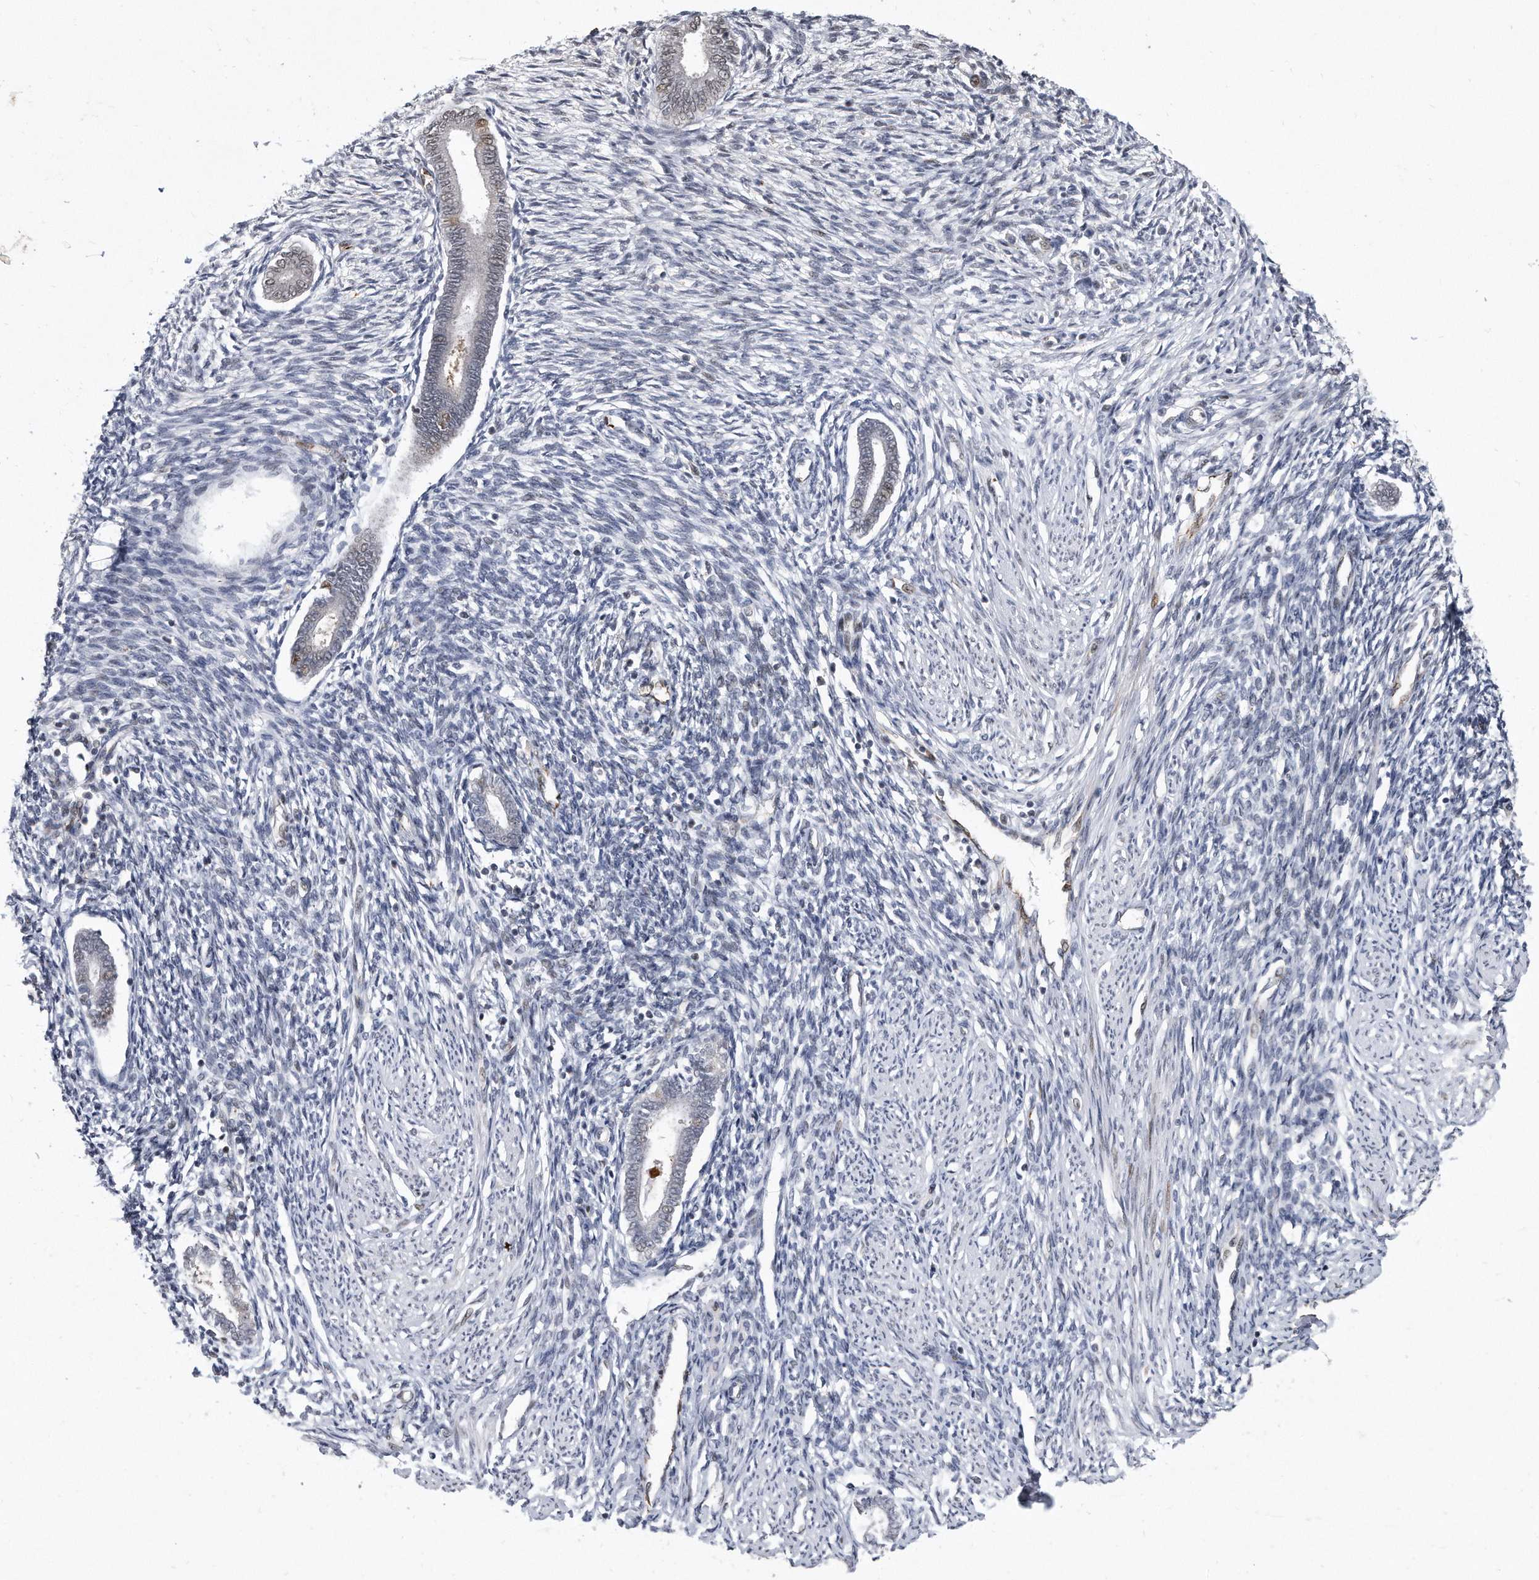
{"staining": {"intensity": "negative", "quantity": "none", "location": "none"}, "tissue": "endometrium", "cell_type": "Cells in endometrial stroma", "image_type": "normal", "snomed": [{"axis": "morphology", "description": "Normal tissue, NOS"}, {"axis": "topography", "description": "Endometrium"}], "caption": "Cells in endometrial stroma show no significant expression in benign endometrium. The staining was performed using DAB to visualize the protein expression in brown, while the nuclei were stained in blue with hematoxylin (Magnification: 20x).", "gene": "PGBD2", "patient": {"sex": "female", "age": 56}}